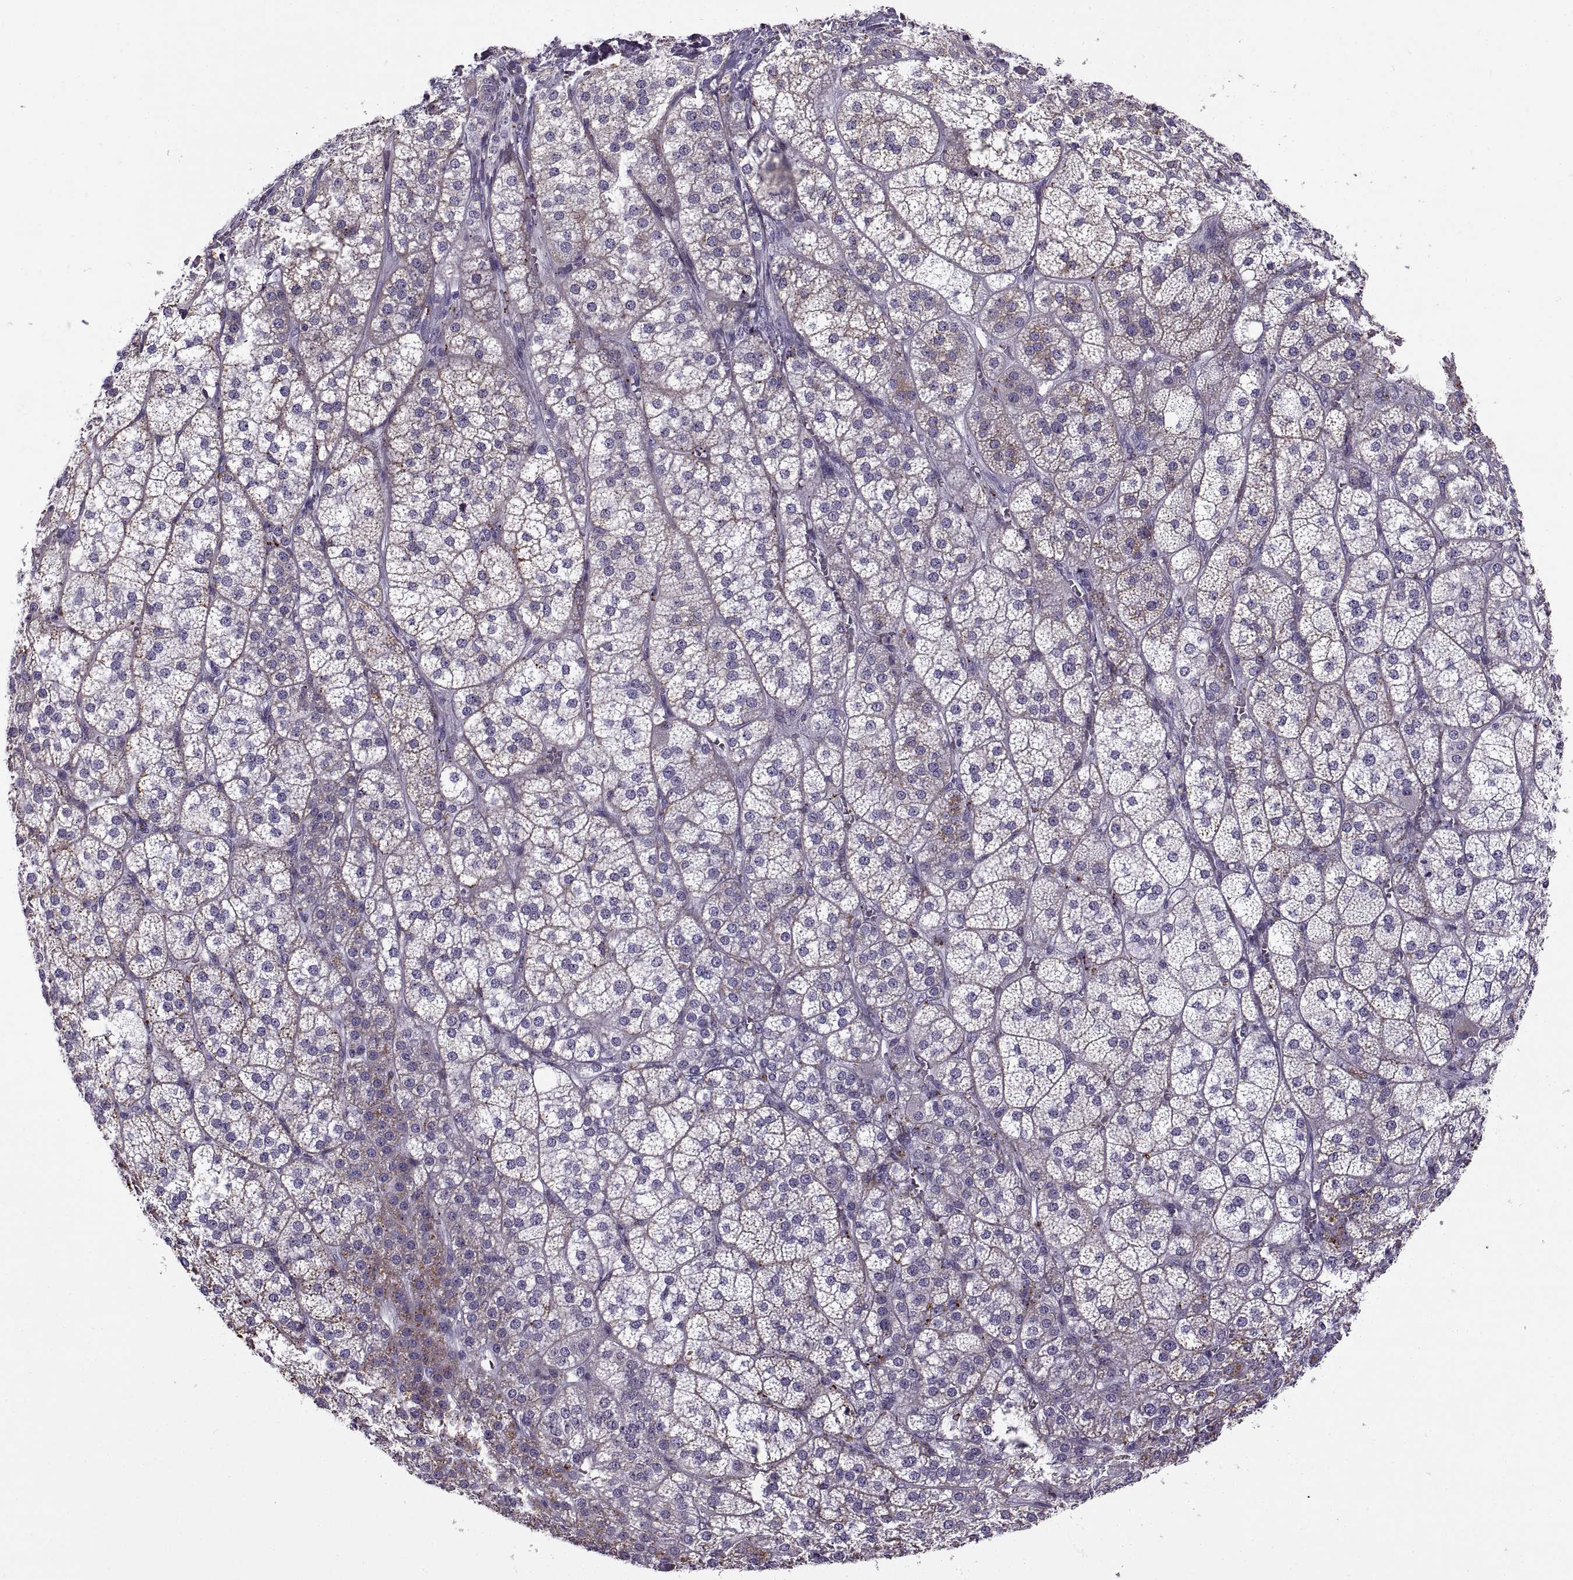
{"staining": {"intensity": "strong", "quantity": "<25%", "location": "cytoplasmic/membranous"}, "tissue": "adrenal gland", "cell_type": "Glandular cells", "image_type": "normal", "snomed": [{"axis": "morphology", "description": "Normal tissue, NOS"}, {"axis": "topography", "description": "Adrenal gland"}], "caption": "Immunohistochemistry (DAB) staining of normal adrenal gland demonstrates strong cytoplasmic/membranous protein staining in approximately <25% of glandular cells.", "gene": "CALCR", "patient": {"sex": "female", "age": 60}}